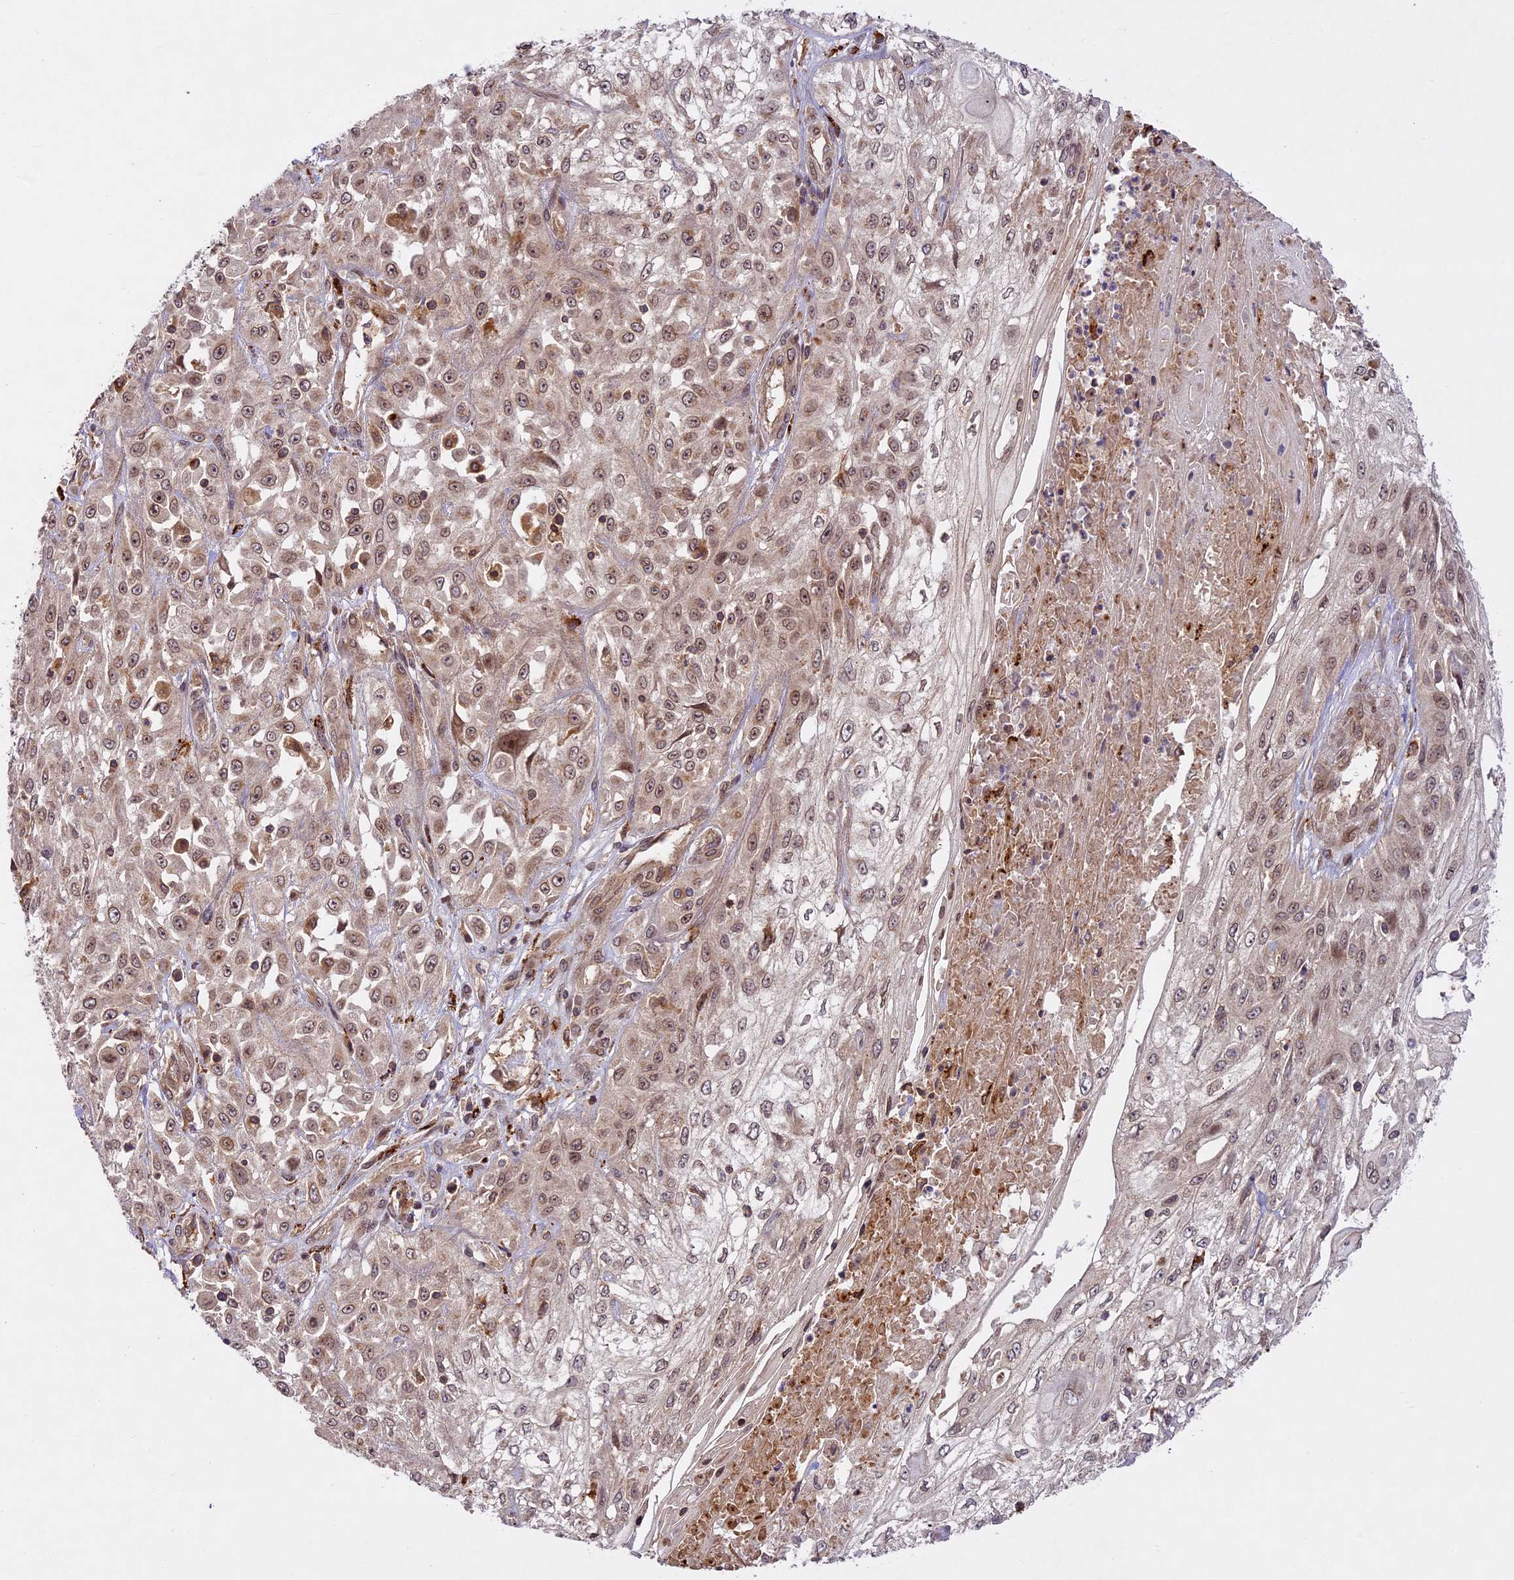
{"staining": {"intensity": "weak", "quantity": ">75%", "location": "nuclear"}, "tissue": "skin cancer", "cell_type": "Tumor cells", "image_type": "cancer", "snomed": [{"axis": "morphology", "description": "Squamous cell carcinoma, NOS"}, {"axis": "morphology", "description": "Squamous cell carcinoma, metastatic, NOS"}, {"axis": "topography", "description": "Skin"}, {"axis": "topography", "description": "Lymph node"}], "caption": "Immunohistochemistry of human skin metastatic squamous cell carcinoma exhibits low levels of weak nuclear staining in about >75% of tumor cells. Nuclei are stained in blue.", "gene": "DGKH", "patient": {"sex": "male", "age": 75}}